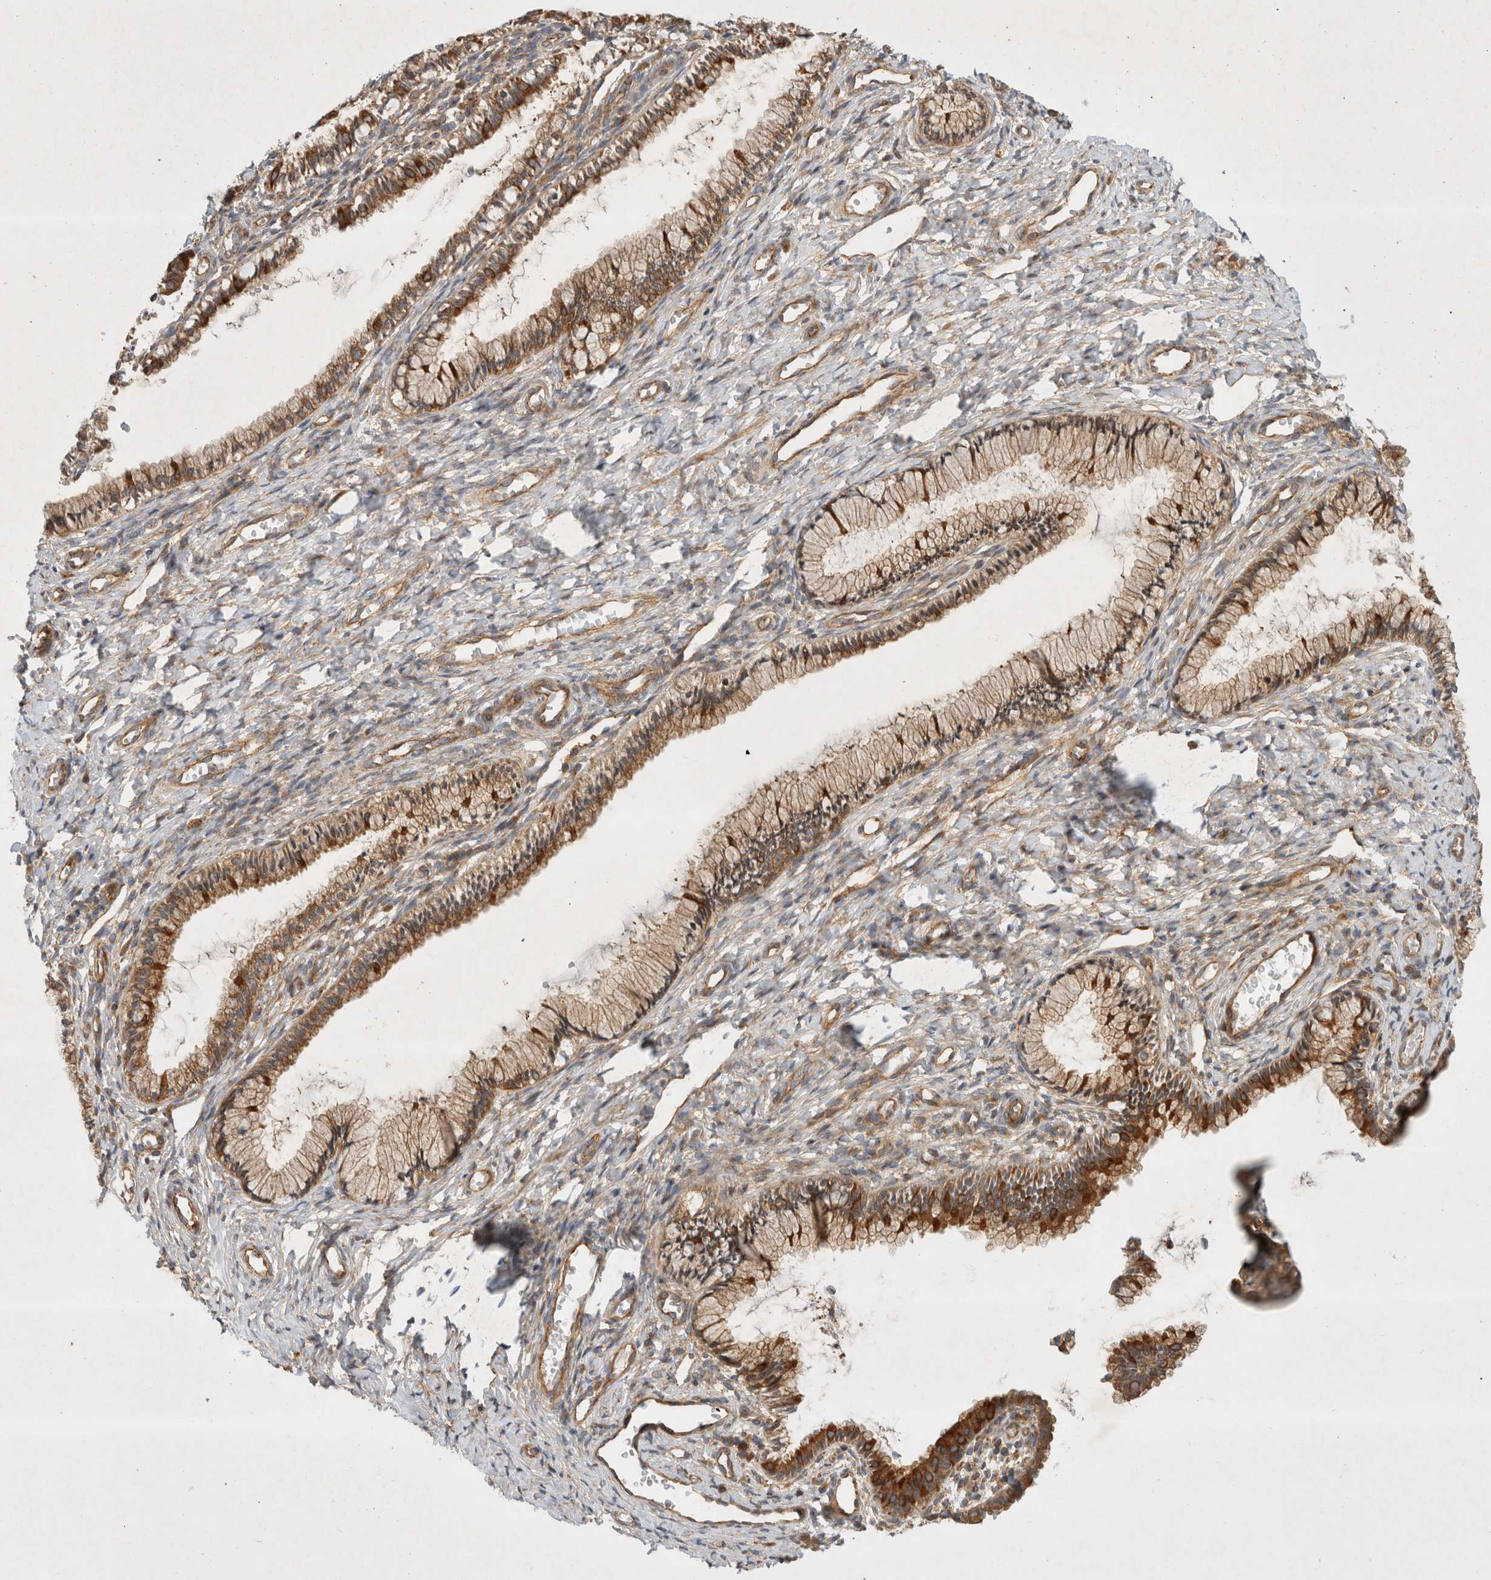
{"staining": {"intensity": "moderate", "quantity": ">75%", "location": "cytoplasmic/membranous"}, "tissue": "cervix", "cell_type": "Glandular cells", "image_type": "normal", "snomed": [{"axis": "morphology", "description": "Normal tissue, NOS"}, {"axis": "topography", "description": "Cervix"}], "caption": "Cervix stained with IHC demonstrates moderate cytoplasmic/membranous expression in about >75% of glandular cells. (brown staining indicates protein expression, while blue staining denotes nuclei).", "gene": "GPR150", "patient": {"sex": "female", "age": 27}}